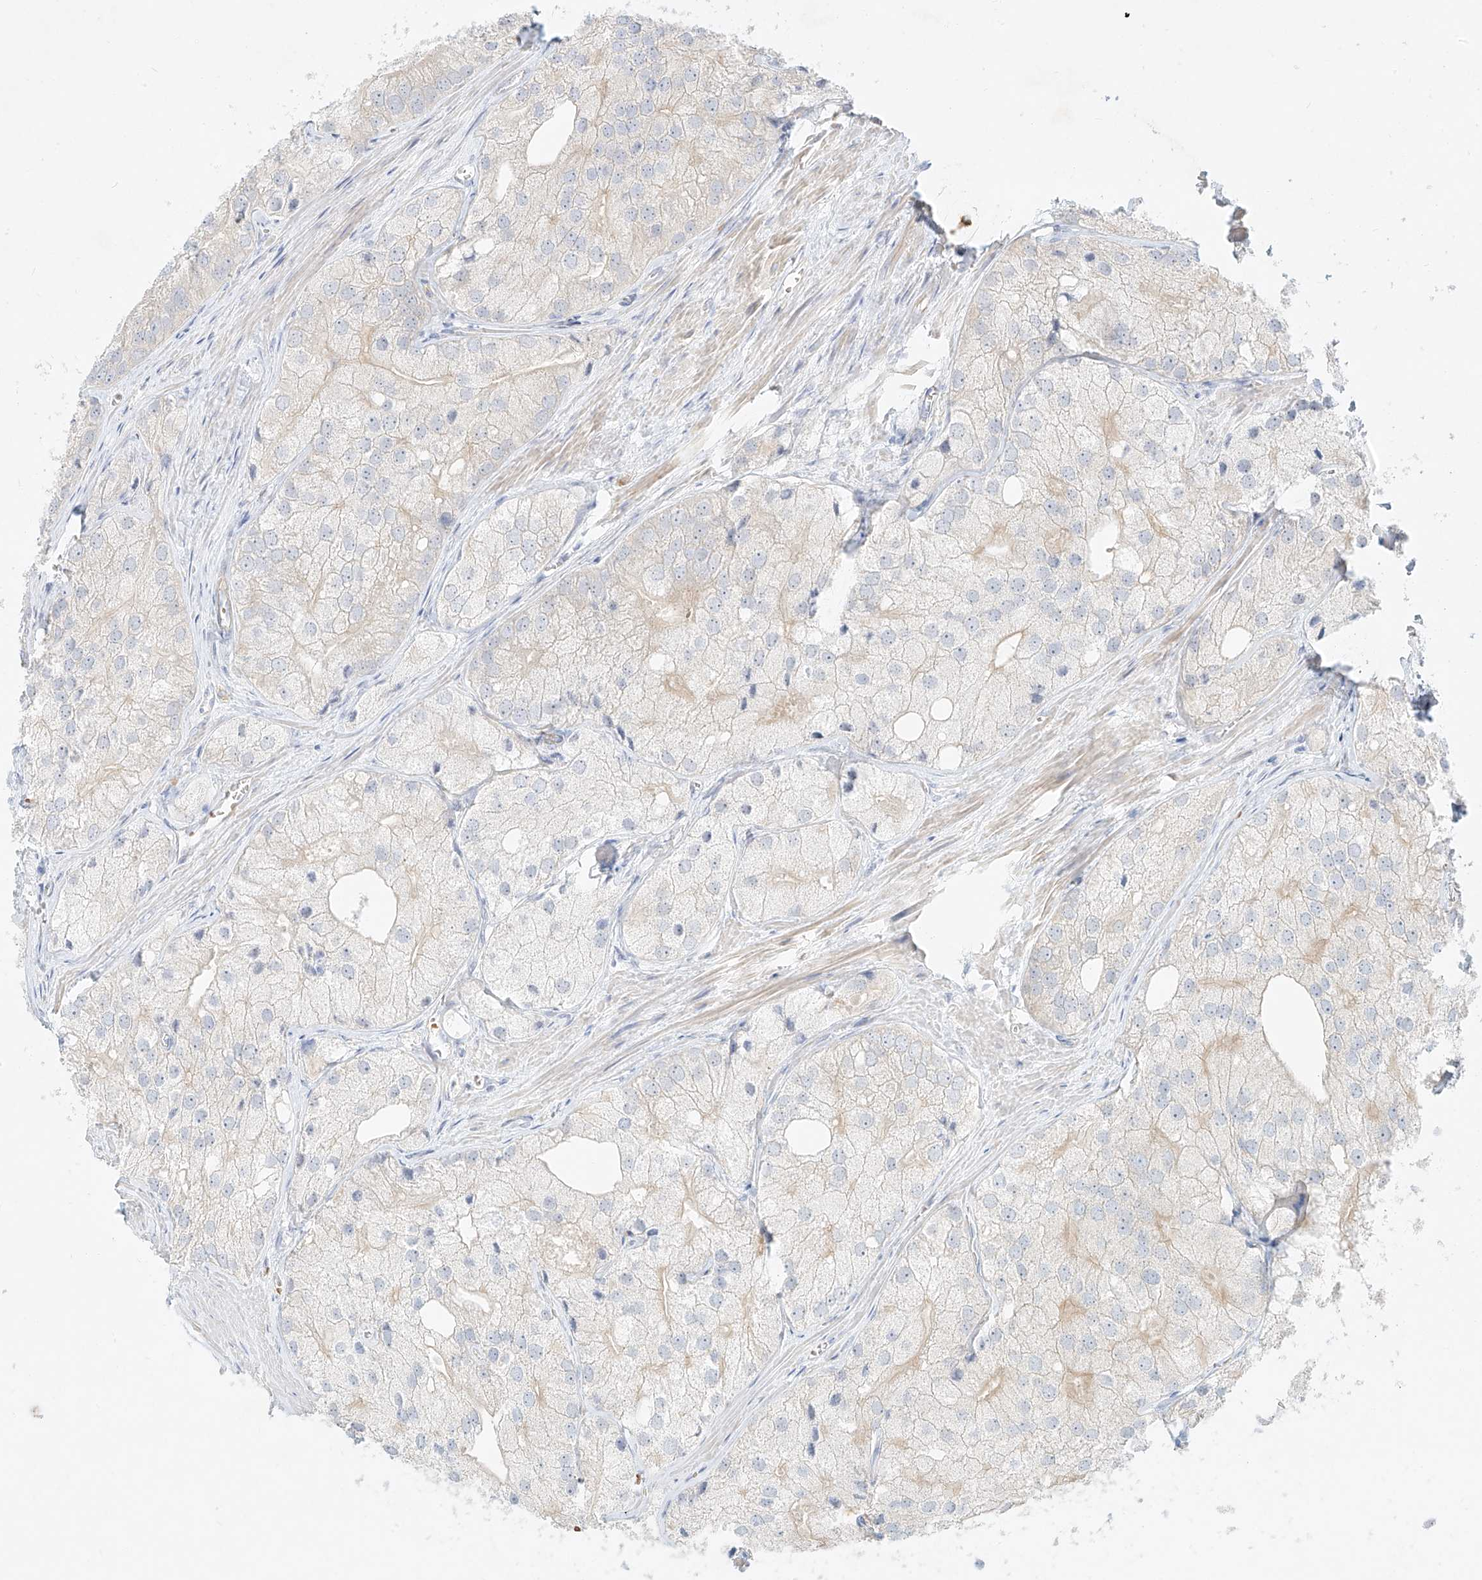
{"staining": {"intensity": "negative", "quantity": "none", "location": "none"}, "tissue": "prostate cancer", "cell_type": "Tumor cells", "image_type": "cancer", "snomed": [{"axis": "morphology", "description": "Adenocarcinoma, Low grade"}, {"axis": "topography", "description": "Prostate"}], "caption": "The photomicrograph exhibits no staining of tumor cells in prostate cancer.", "gene": "SYTL3", "patient": {"sex": "male", "age": 69}}